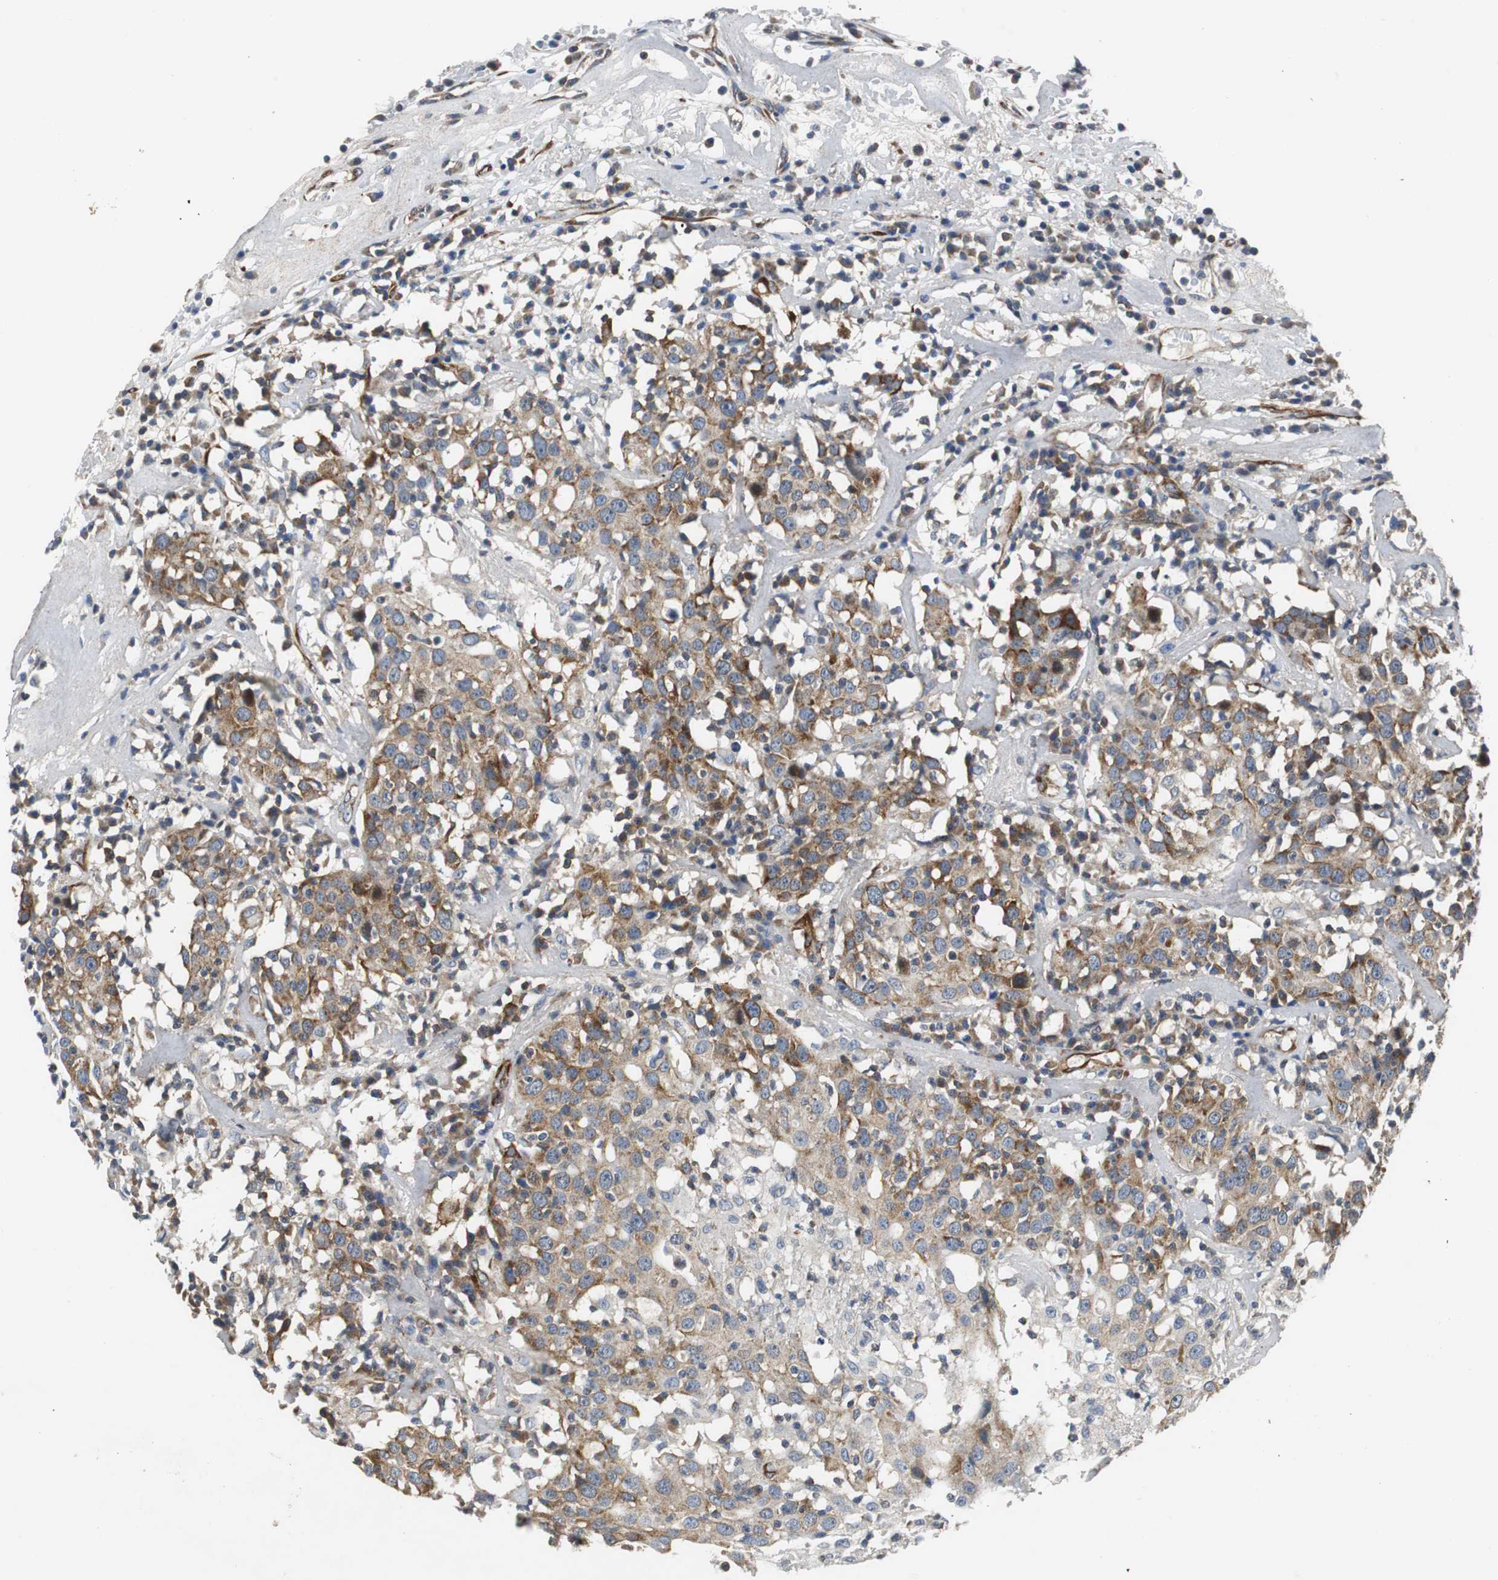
{"staining": {"intensity": "moderate", "quantity": ">75%", "location": "cytoplasmic/membranous"}, "tissue": "head and neck cancer", "cell_type": "Tumor cells", "image_type": "cancer", "snomed": [{"axis": "morphology", "description": "Adenocarcinoma, NOS"}, {"axis": "topography", "description": "Salivary gland"}, {"axis": "topography", "description": "Head-Neck"}], "caption": "This is a histology image of IHC staining of head and neck cancer (adenocarcinoma), which shows moderate expression in the cytoplasmic/membranous of tumor cells.", "gene": "ISCU", "patient": {"sex": "female", "age": 65}}